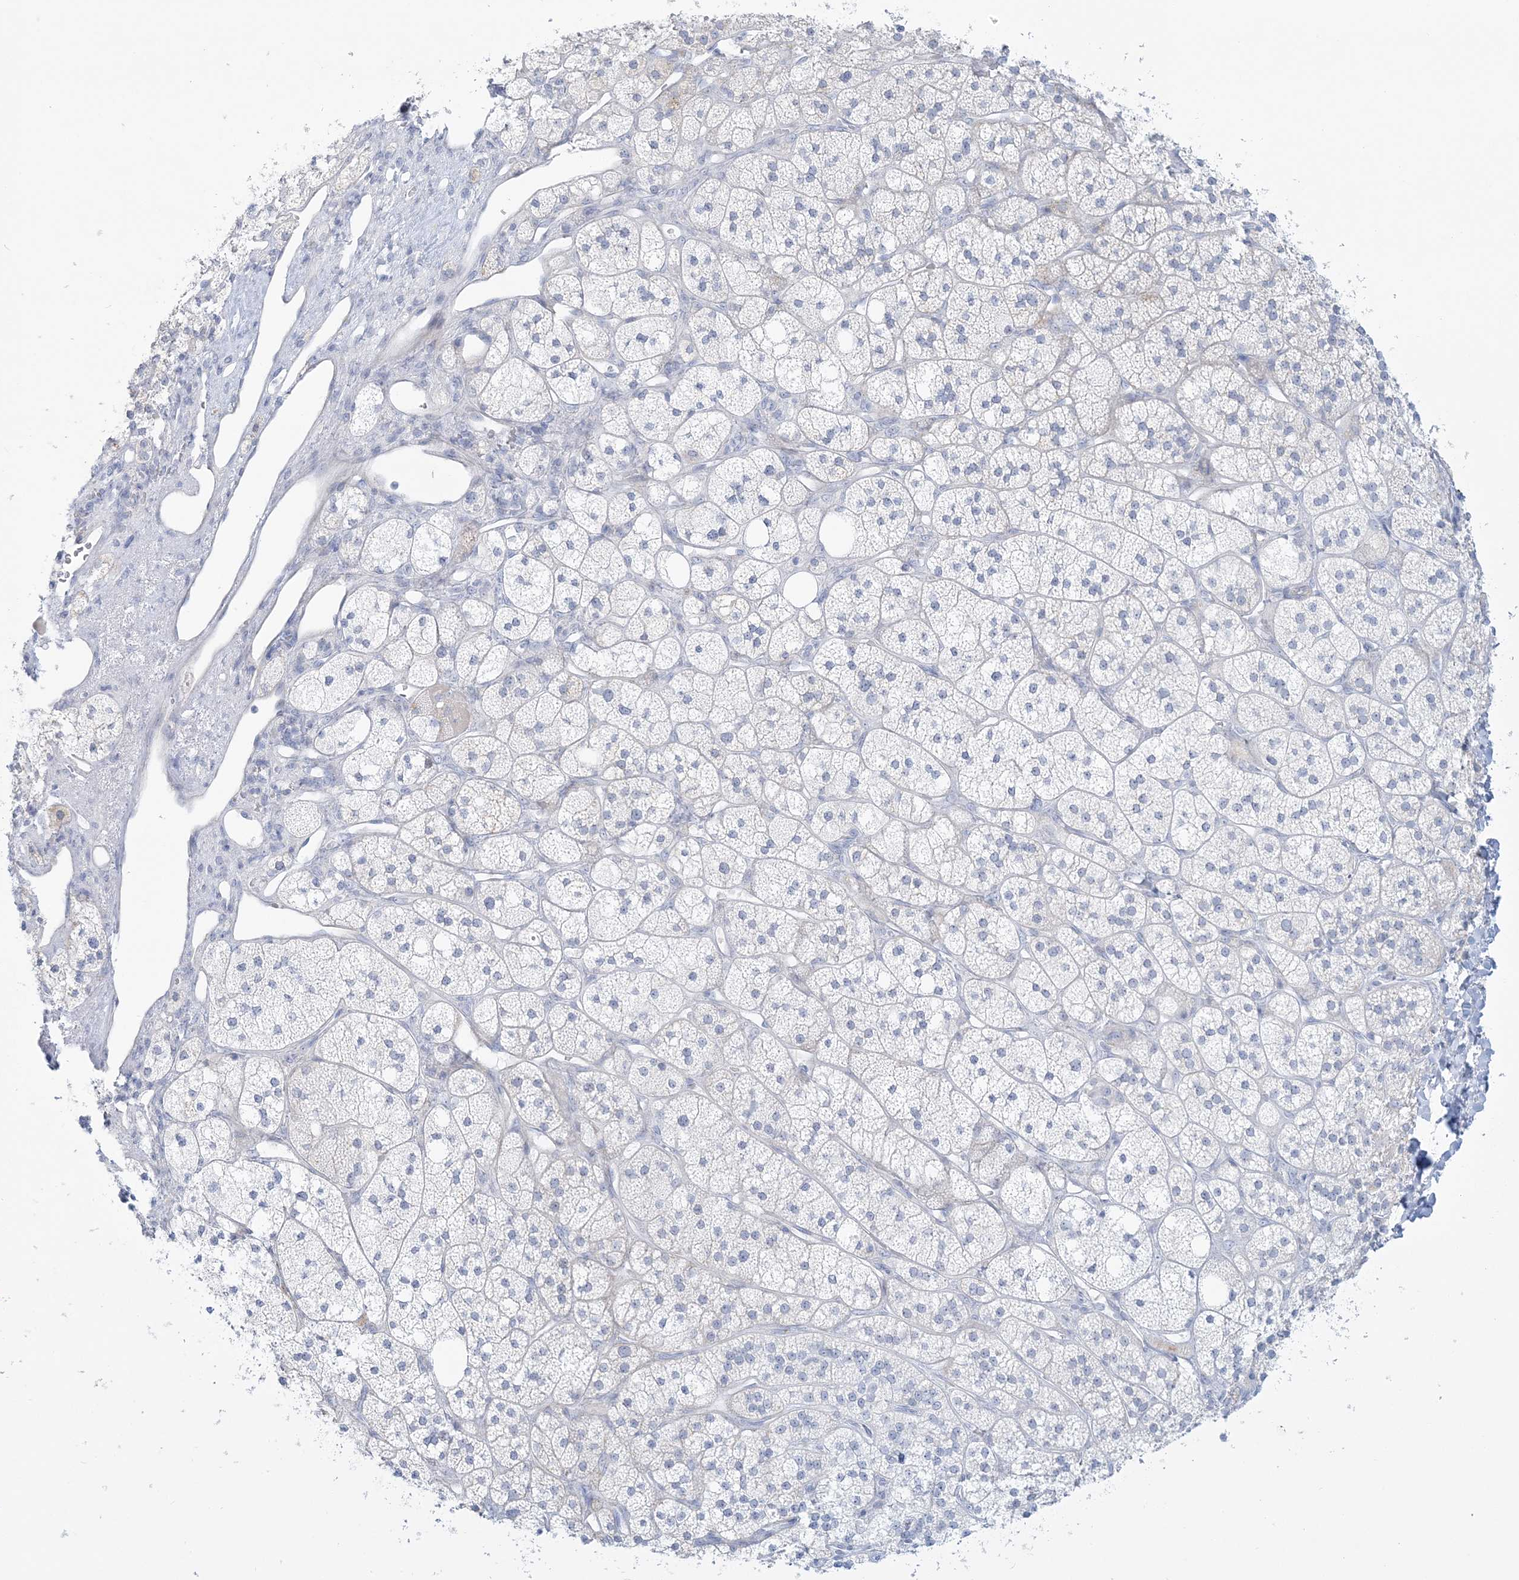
{"staining": {"intensity": "weak", "quantity": "<25%", "location": "cytoplasmic/membranous"}, "tissue": "adrenal gland", "cell_type": "Glandular cells", "image_type": "normal", "snomed": [{"axis": "morphology", "description": "Normal tissue, NOS"}, {"axis": "topography", "description": "Adrenal gland"}], "caption": "Photomicrograph shows no significant protein expression in glandular cells of normal adrenal gland. (Brightfield microscopy of DAB immunohistochemistry (IHC) at high magnification).", "gene": "ADGB", "patient": {"sex": "male", "age": 61}}